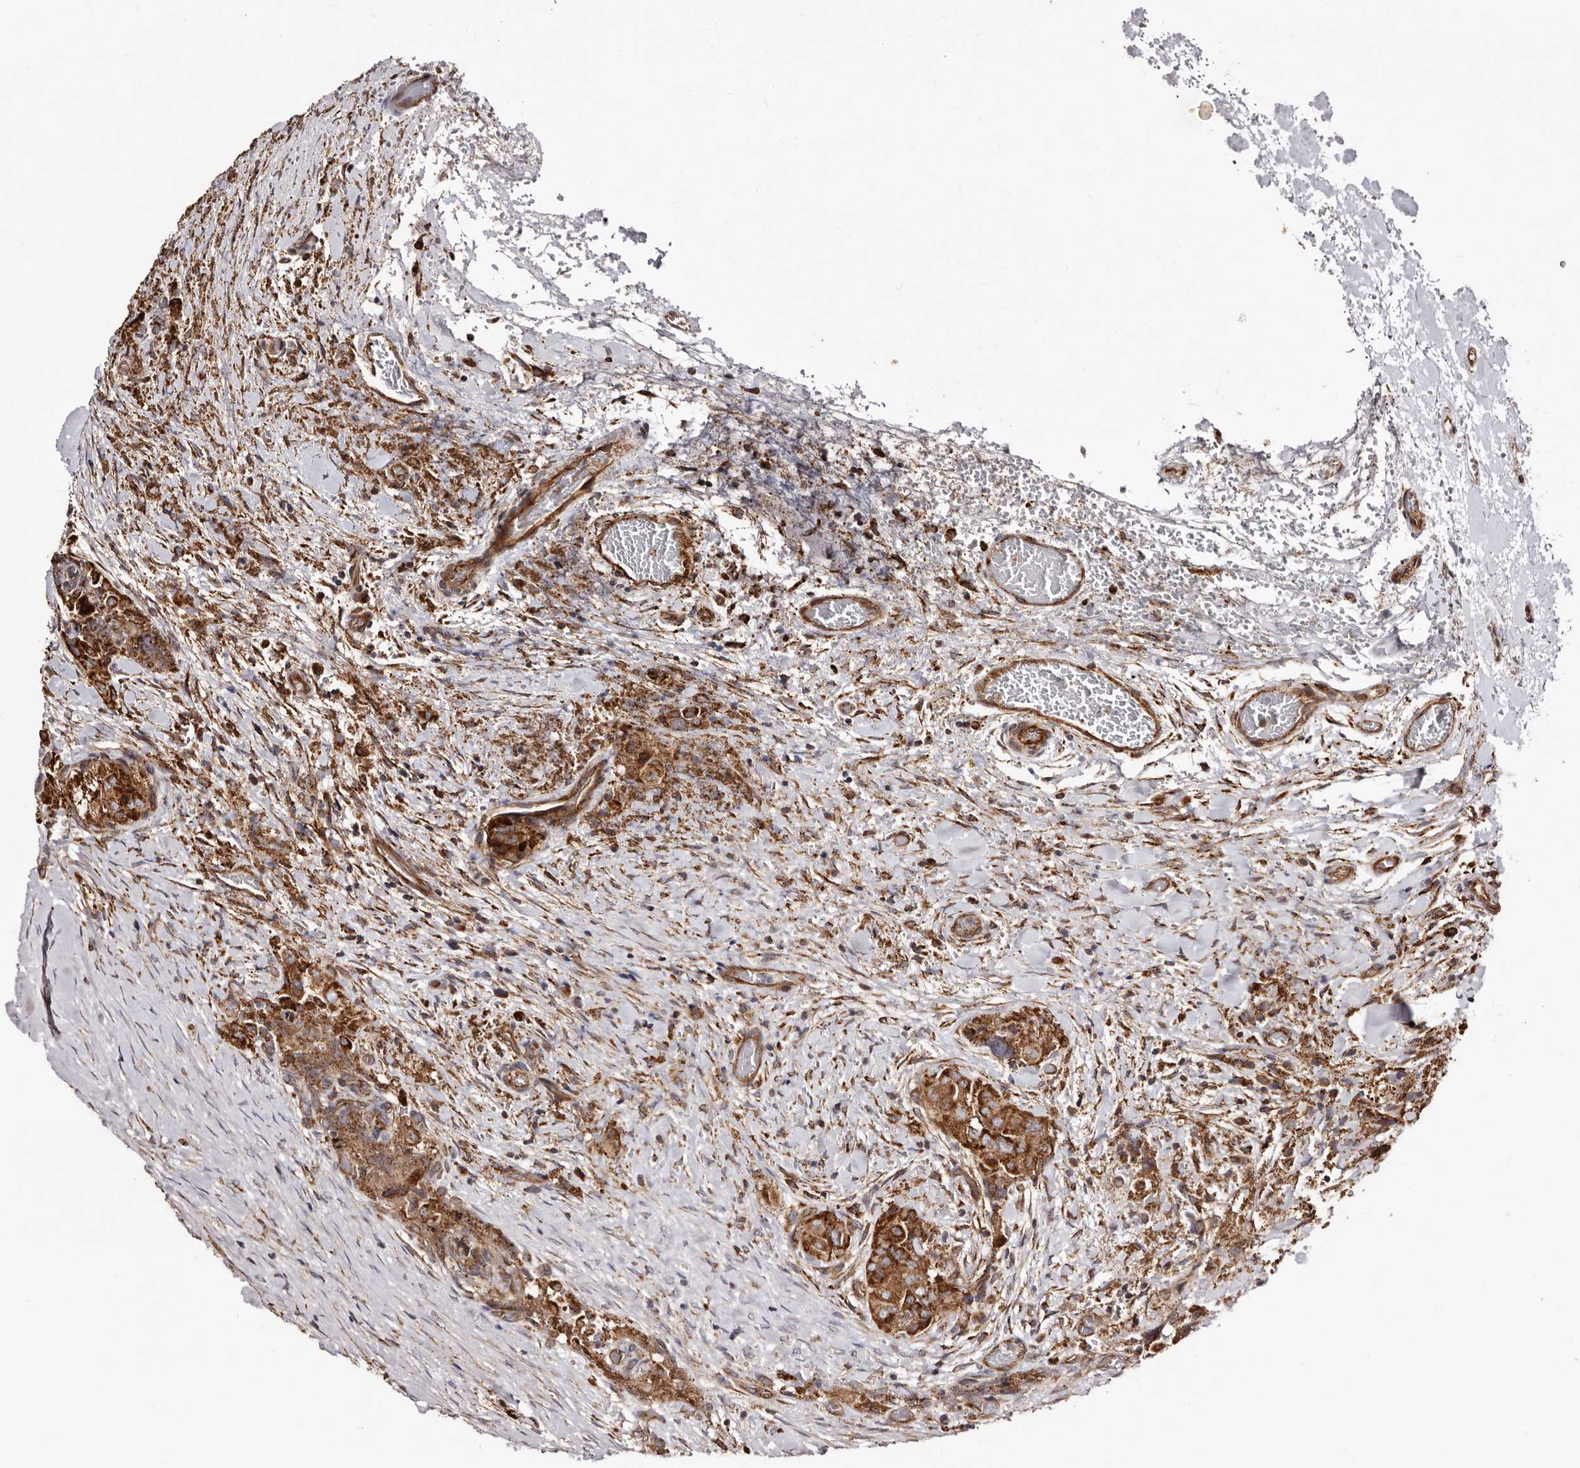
{"staining": {"intensity": "strong", "quantity": ">75%", "location": "cytoplasmic/membranous"}, "tissue": "thyroid cancer", "cell_type": "Tumor cells", "image_type": "cancer", "snomed": [{"axis": "morphology", "description": "Papillary adenocarcinoma, NOS"}, {"axis": "topography", "description": "Thyroid gland"}], "caption": "Immunohistochemistry (IHC) of human thyroid cancer (papillary adenocarcinoma) demonstrates high levels of strong cytoplasmic/membranous positivity in about >75% of tumor cells. The protein is stained brown, and the nuclei are stained in blue (DAB IHC with brightfield microscopy, high magnification).", "gene": "LUZP1", "patient": {"sex": "female", "age": 59}}